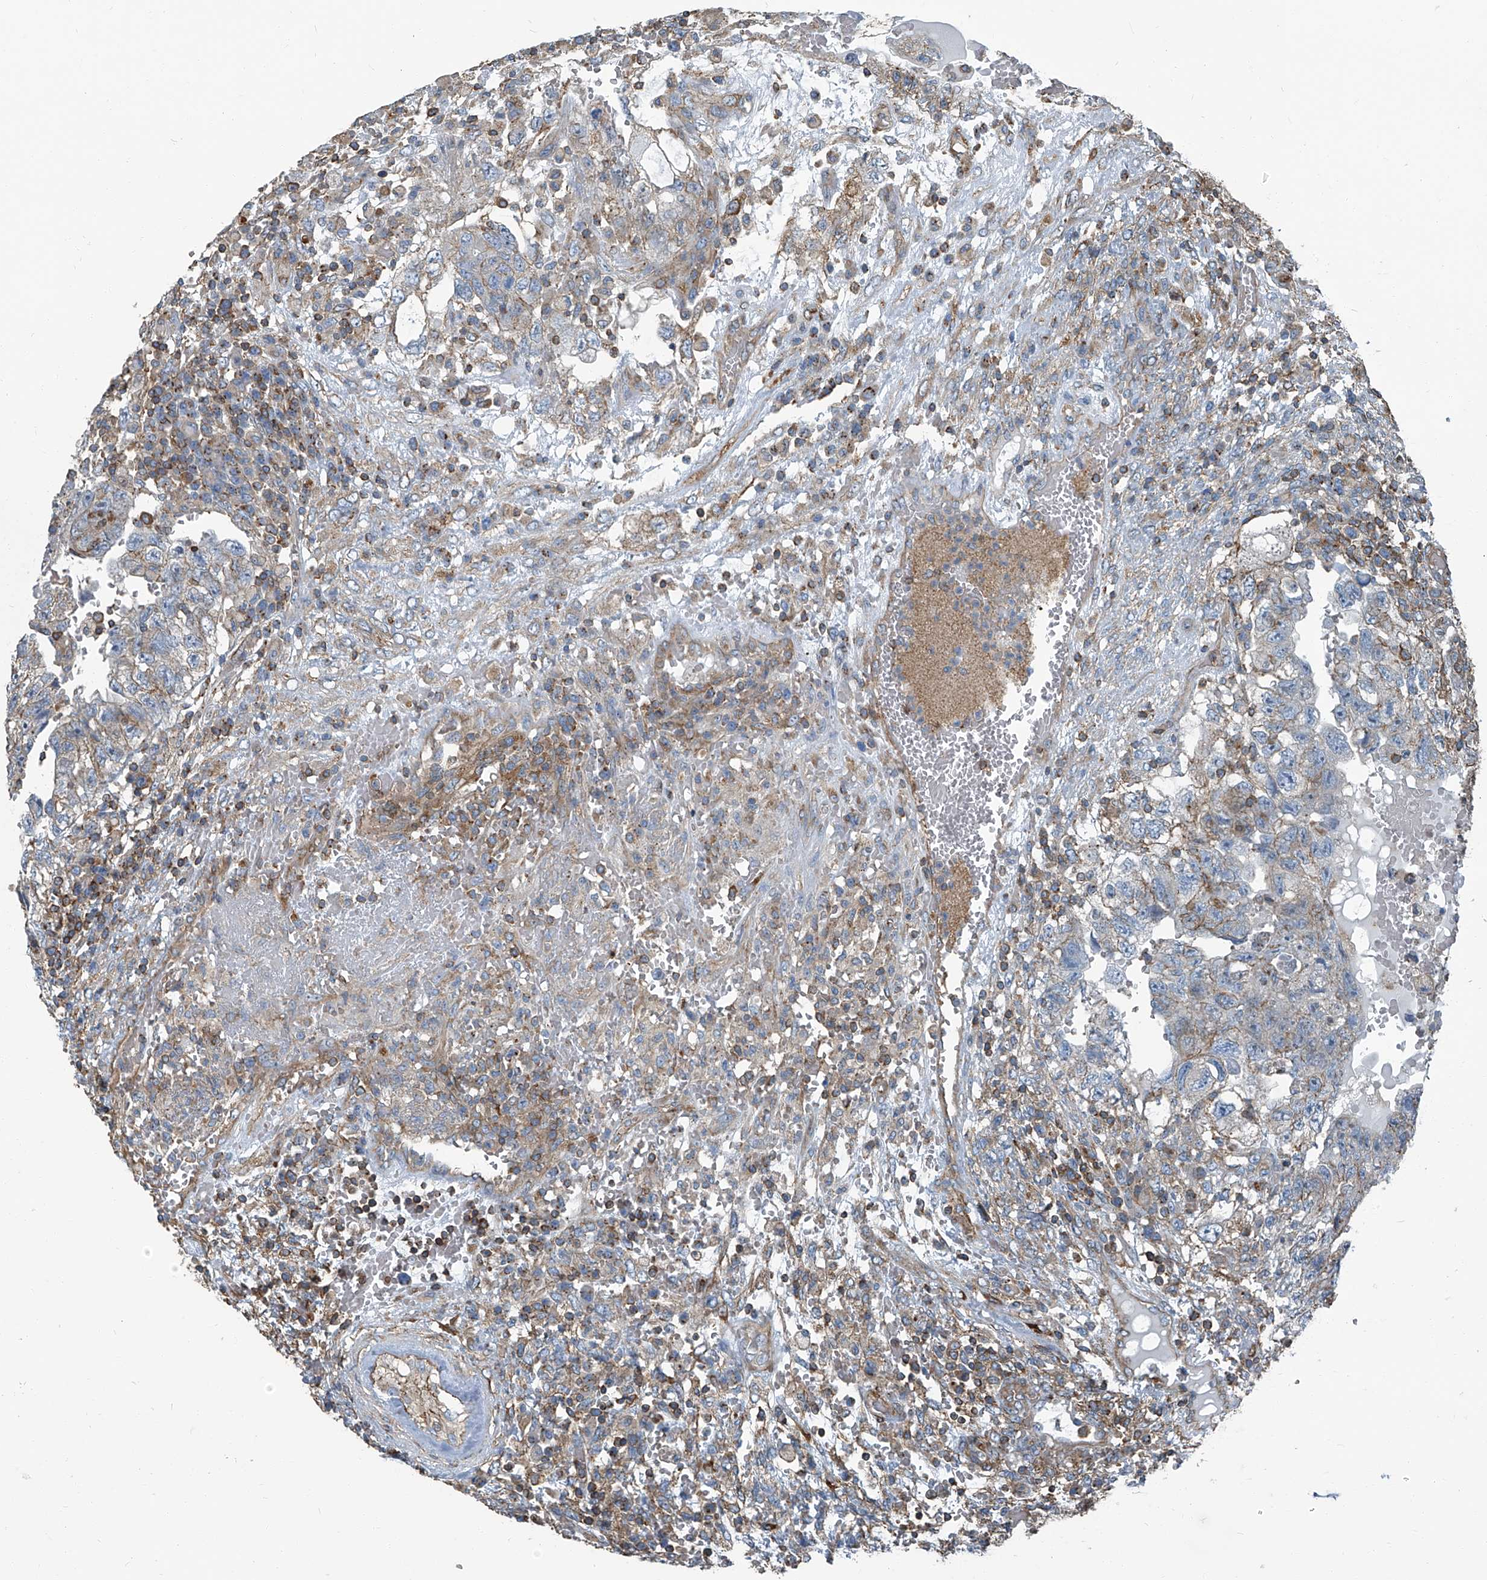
{"staining": {"intensity": "weak", "quantity": "25%-75%", "location": "cytoplasmic/membranous"}, "tissue": "testis cancer", "cell_type": "Tumor cells", "image_type": "cancer", "snomed": [{"axis": "morphology", "description": "Carcinoma, Embryonal, NOS"}, {"axis": "topography", "description": "Testis"}], "caption": "The histopathology image reveals staining of embryonal carcinoma (testis), revealing weak cytoplasmic/membranous protein expression (brown color) within tumor cells.", "gene": "SEPTIN7", "patient": {"sex": "male", "age": 36}}